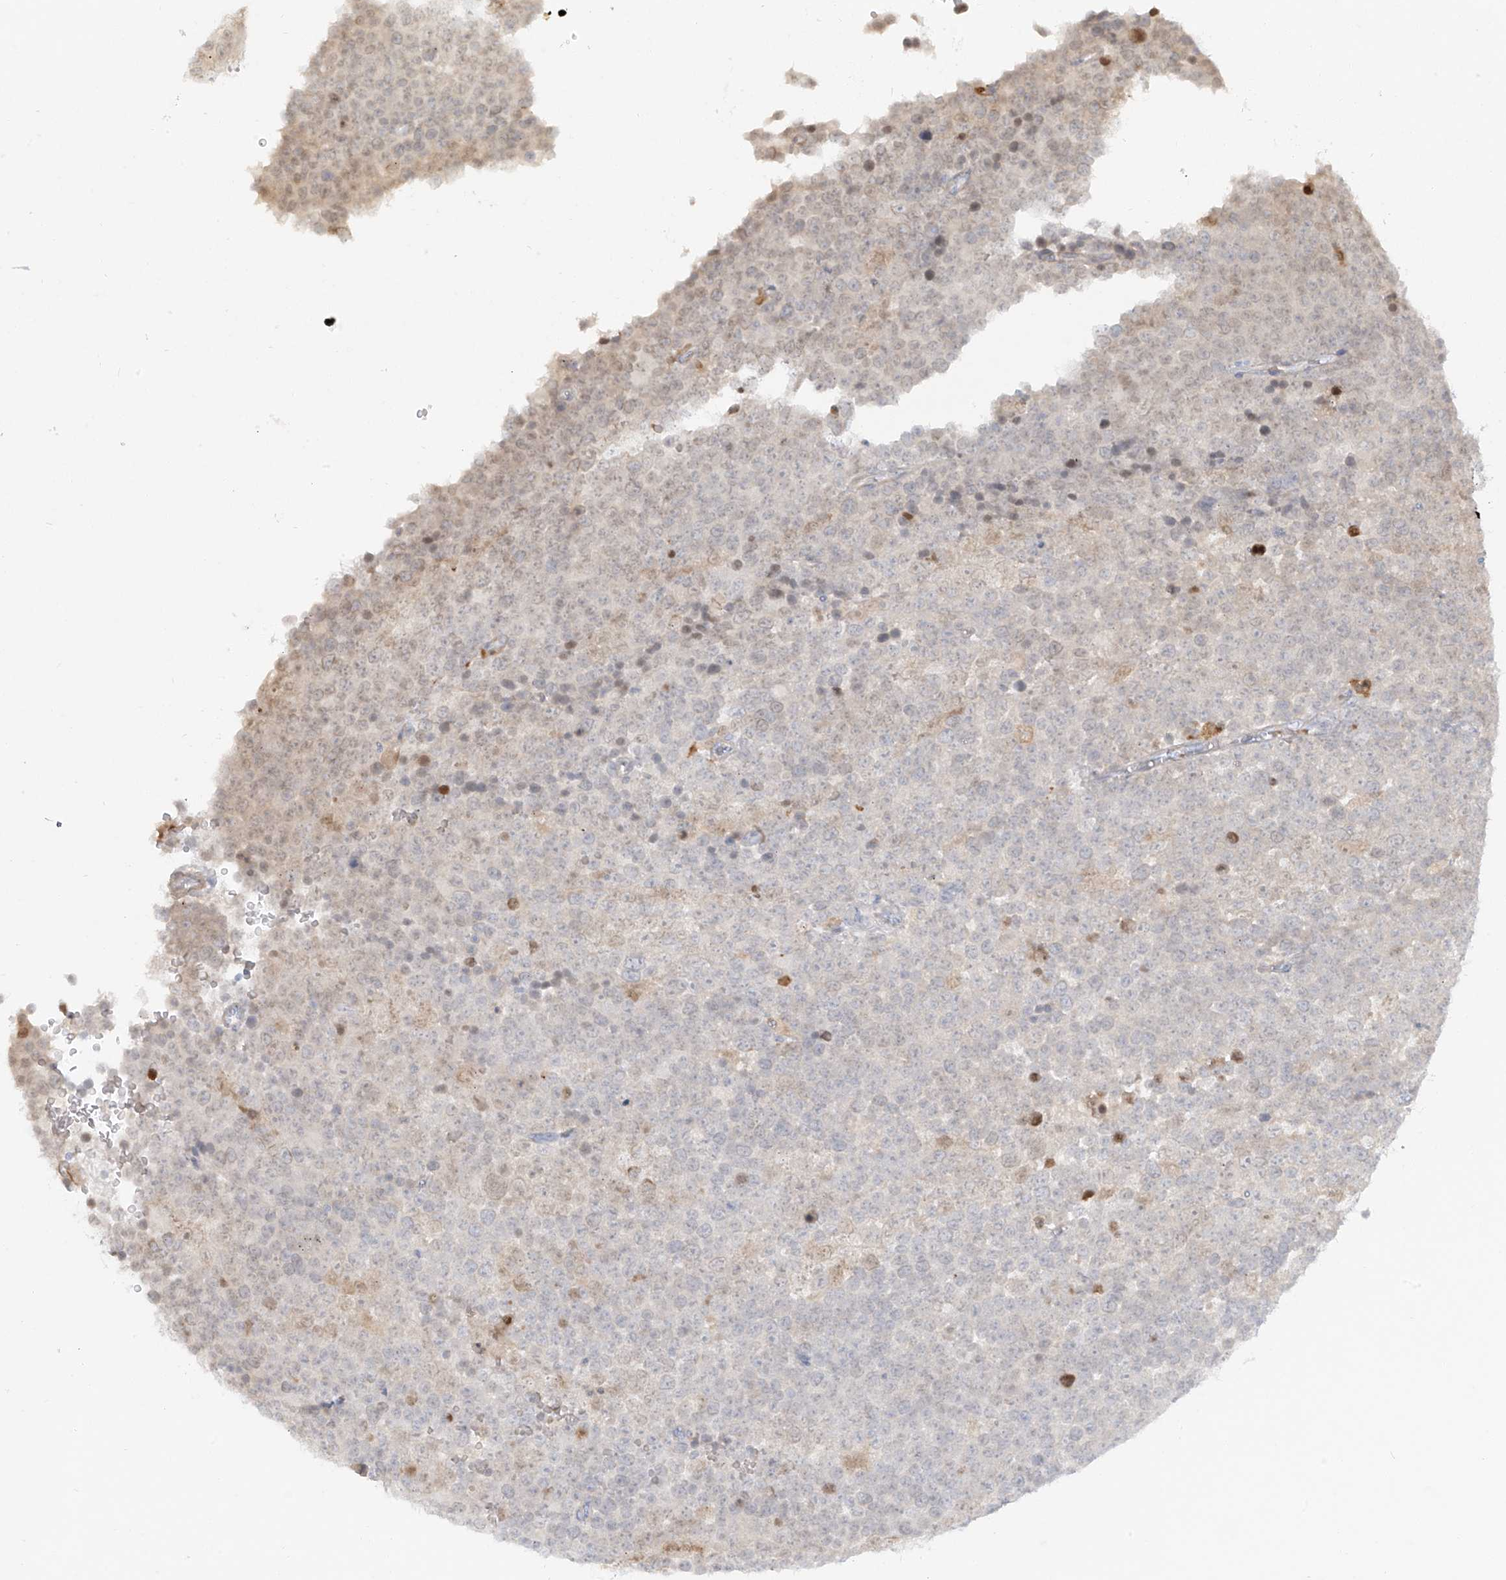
{"staining": {"intensity": "negative", "quantity": "none", "location": "none"}, "tissue": "testis cancer", "cell_type": "Tumor cells", "image_type": "cancer", "snomed": [{"axis": "morphology", "description": "Seminoma, NOS"}, {"axis": "topography", "description": "Testis"}], "caption": "DAB (3,3'-diaminobenzidine) immunohistochemical staining of human seminoma (testis) displays no significant expression in tumor cells.", "gene": "UPK1B", "patient": {"sex": "male", "age": 71}}